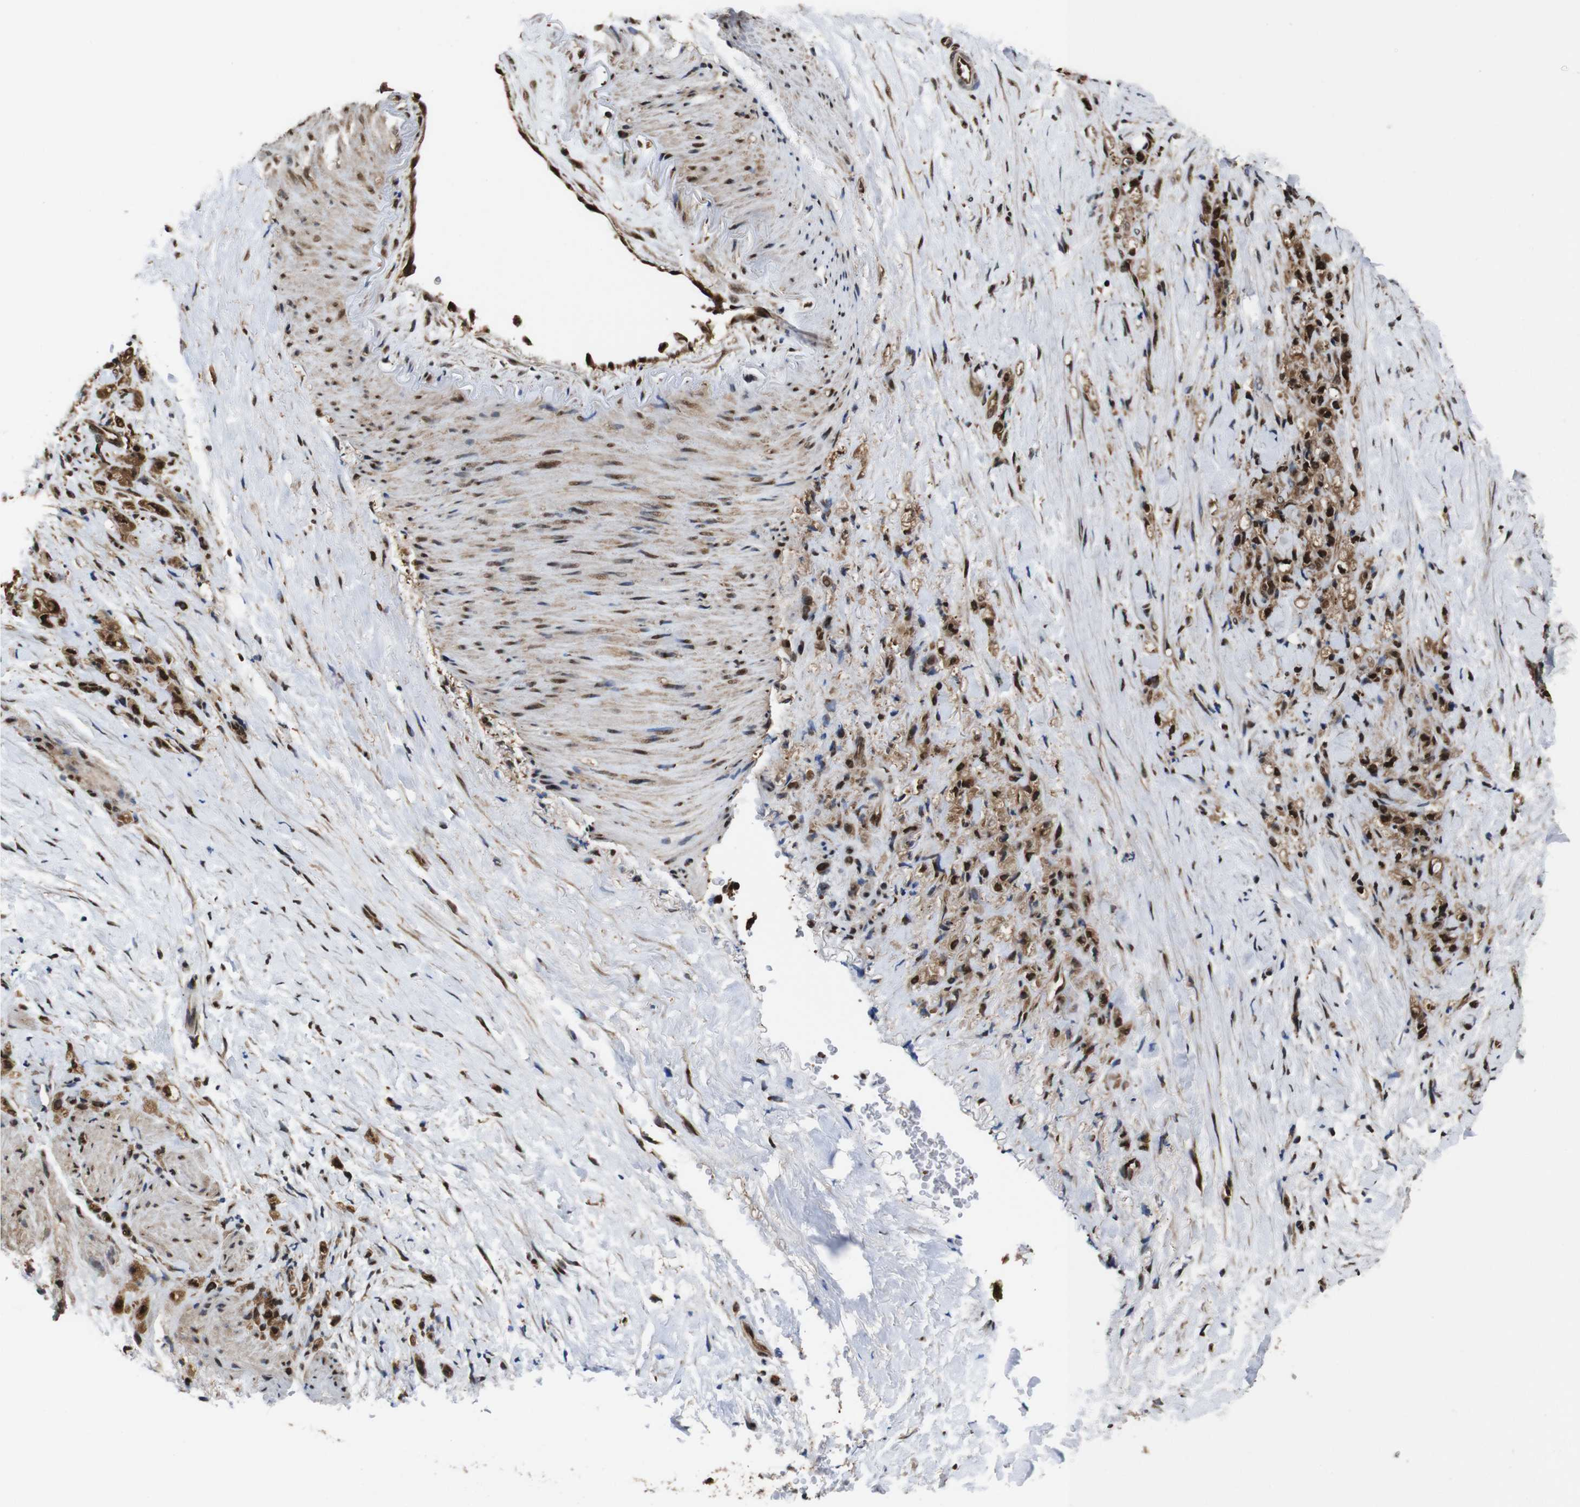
{"staining": {"intensity": "moderate", "quantity": ">75%", "location": "cytoplasmic/membranous,nuclear"}, "tissue": "stomach cancer", "cell_type": "Tumor cells", "image_type": "cancer", "snomed": [{"axis": "morphology", "description": "Adenocarcinoma, NOS"}, {"axis": "topography", "description": "Stomach"}], "caption": "Immunohistochemistry (IHC) image of stomach cancer stained for a protein (brown), which demonstrates medium levels of moderate cytoplasmic/membranous and nuclear expression in approximately >75% of tumor cells.", "gene": "VCP", "patient": {"sex": "male", "age": 82}}